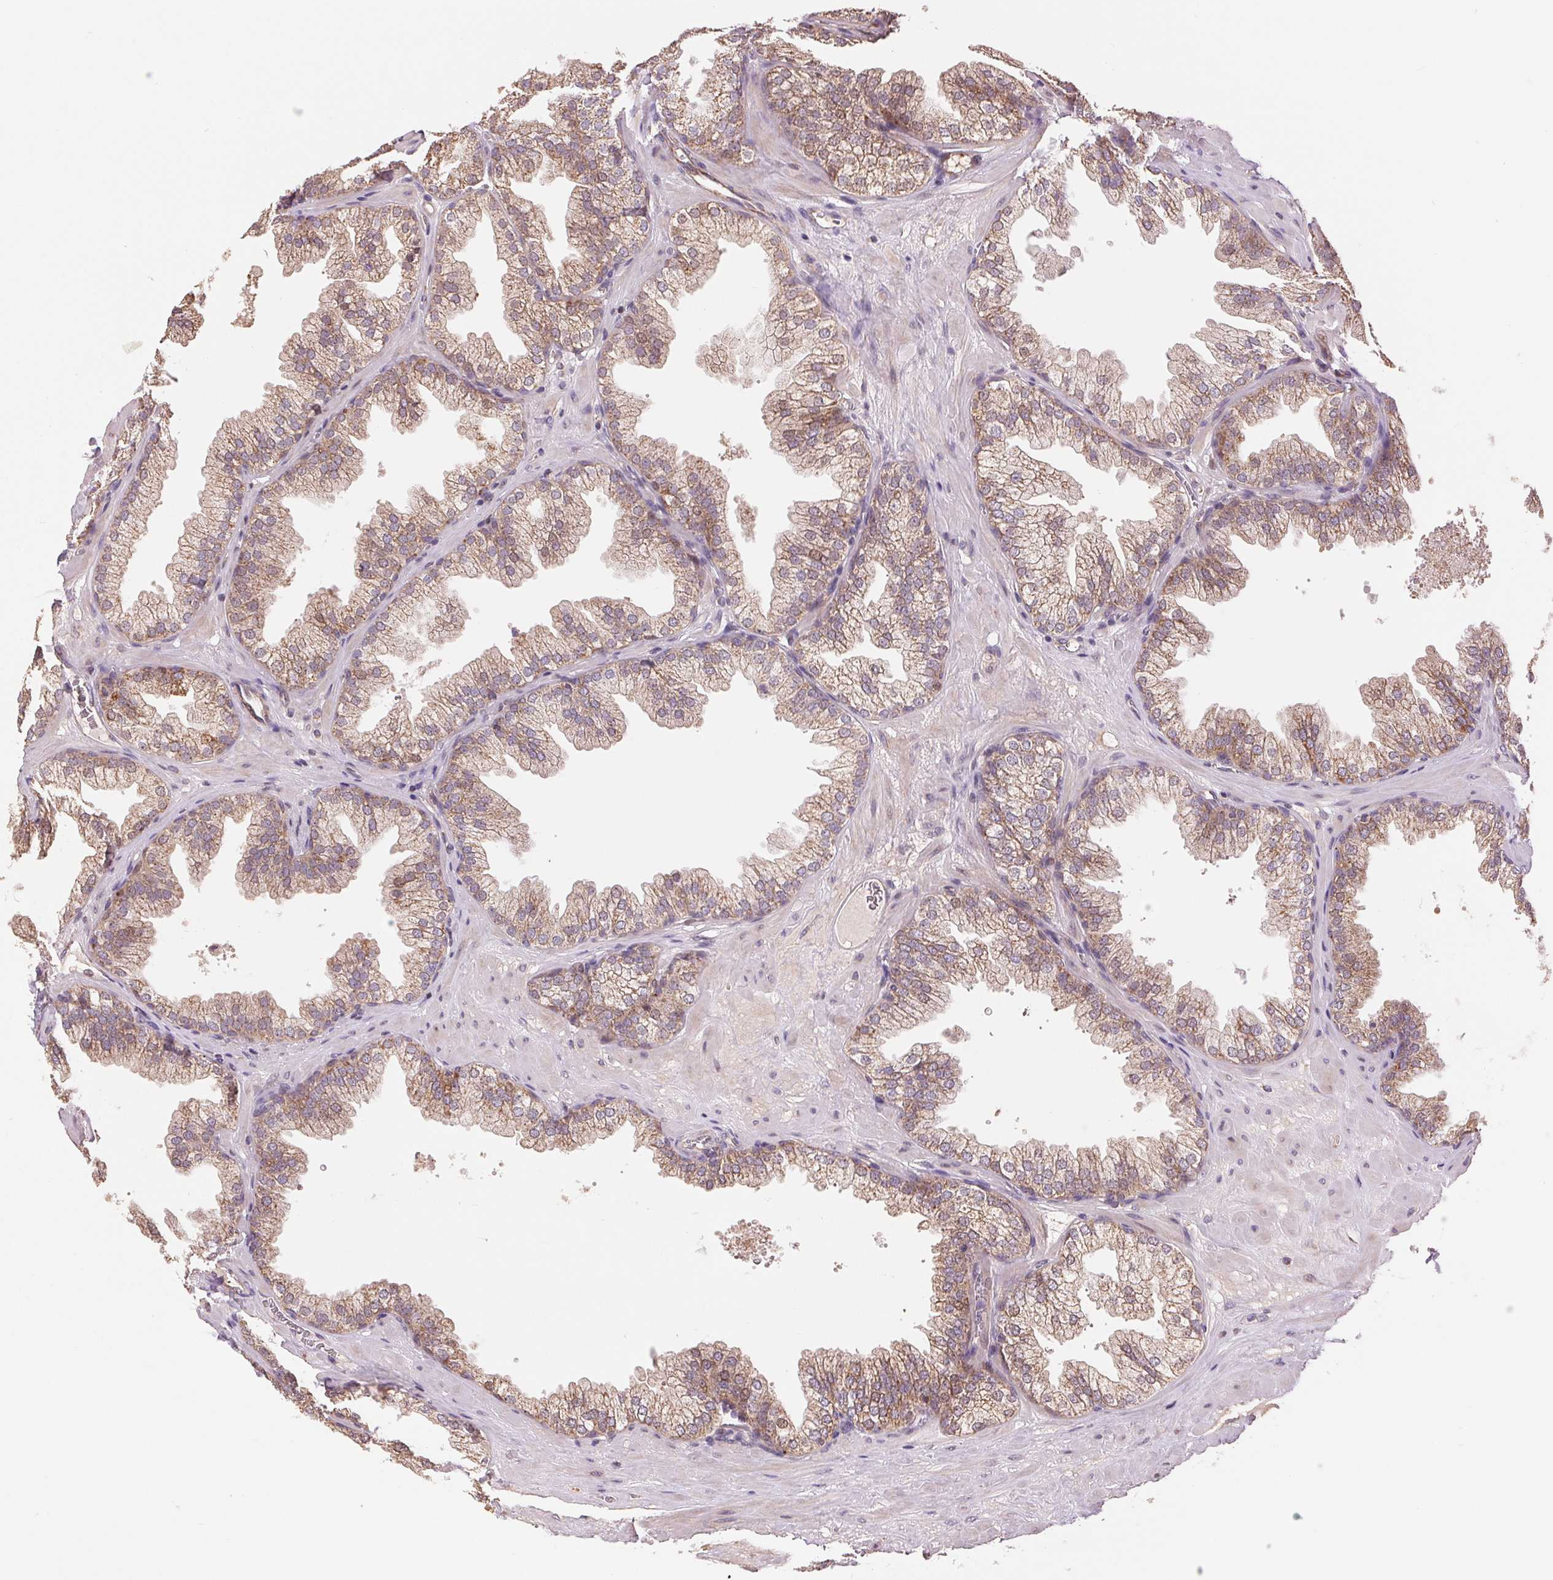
{"staining": {"intensity": "moderate", "quantity": ">75%", "location": "cytoplasmic/membranous"}, "tissue": "prostate", "cell_type": "Glandular cells", "image_type": "normal", "snomed": [{"axis": "morphology", "description": "Normal tissue, NOS"}, {"axis": "topography", "description": "Prostate"}], "caption": "IHC histopathology image of normal human prostate stained for a protein (brown), which reveals medium levels of moderate cytoplasmic/membranous staining in approximately >75% of glandular cells.", "gene": "DGUOK", "patient": {"sex": "male", "age": 37}}